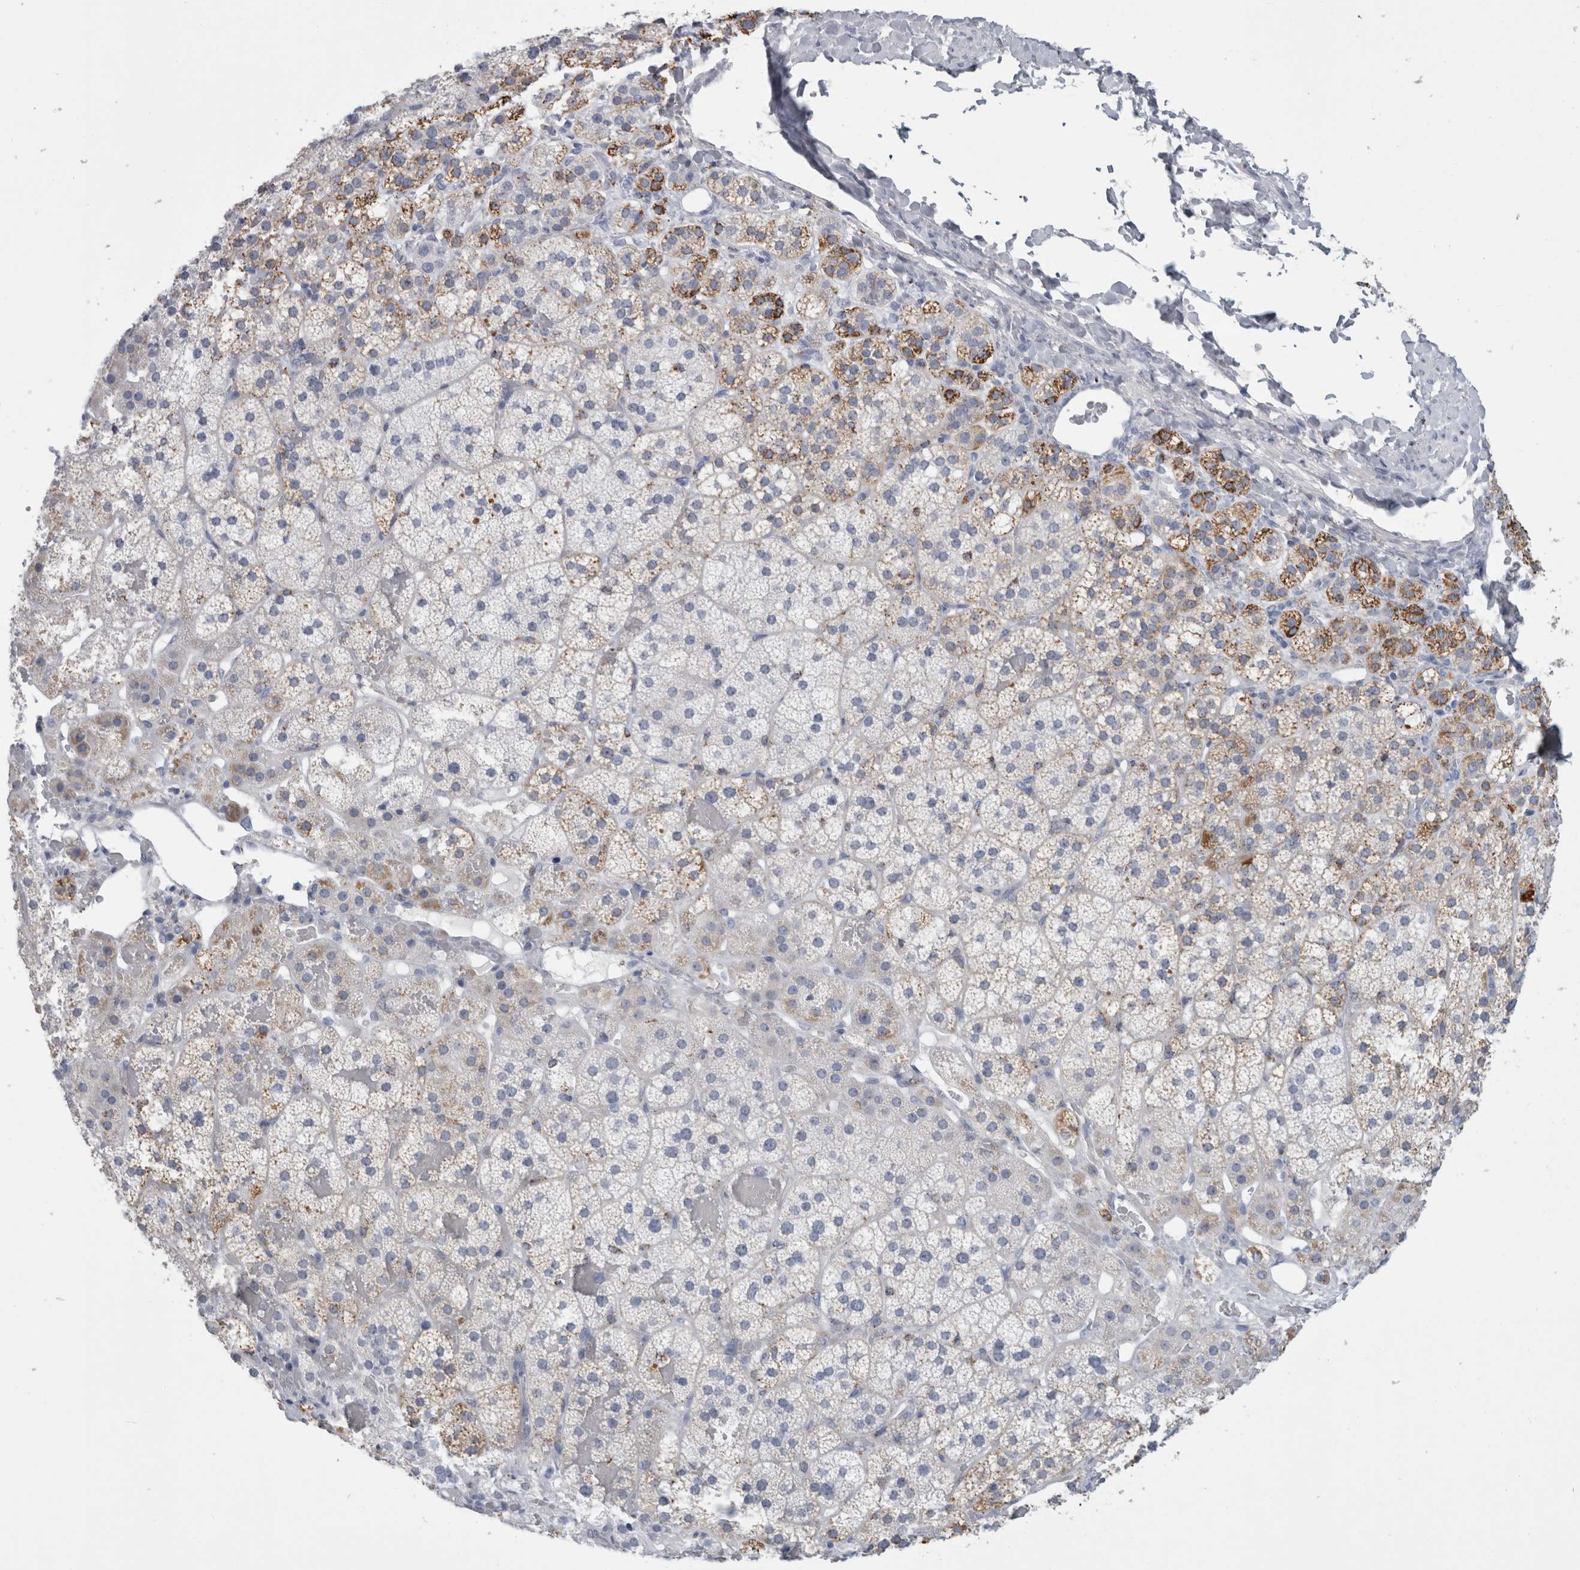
{"staining": {"intensity": "moderate", "quantity": "<25%", "location": "cytoplasmic/membranous"}, "tissue": "adrenal gland", "cell_type": "Glandular cells", "image_type": "normal", "snomed": [{"axis": "morphology", "description": "Normal tissue, NOS"}, {"axis": "topography", "description": "Adrenal gland"}], "caption": "Brown immunohistochemical staining in benign adrenal gland shows moderate cytoplasmic/membranous staining in about <25% of glandular cells. The staining was performed using DAB (3,3'-diaminobenzidine), with brown indicating positive protein expression. Nuclei are stained blue with hematoxylin.", "gene": "GATM", "patient": {"sex": "female", "age": 44}}